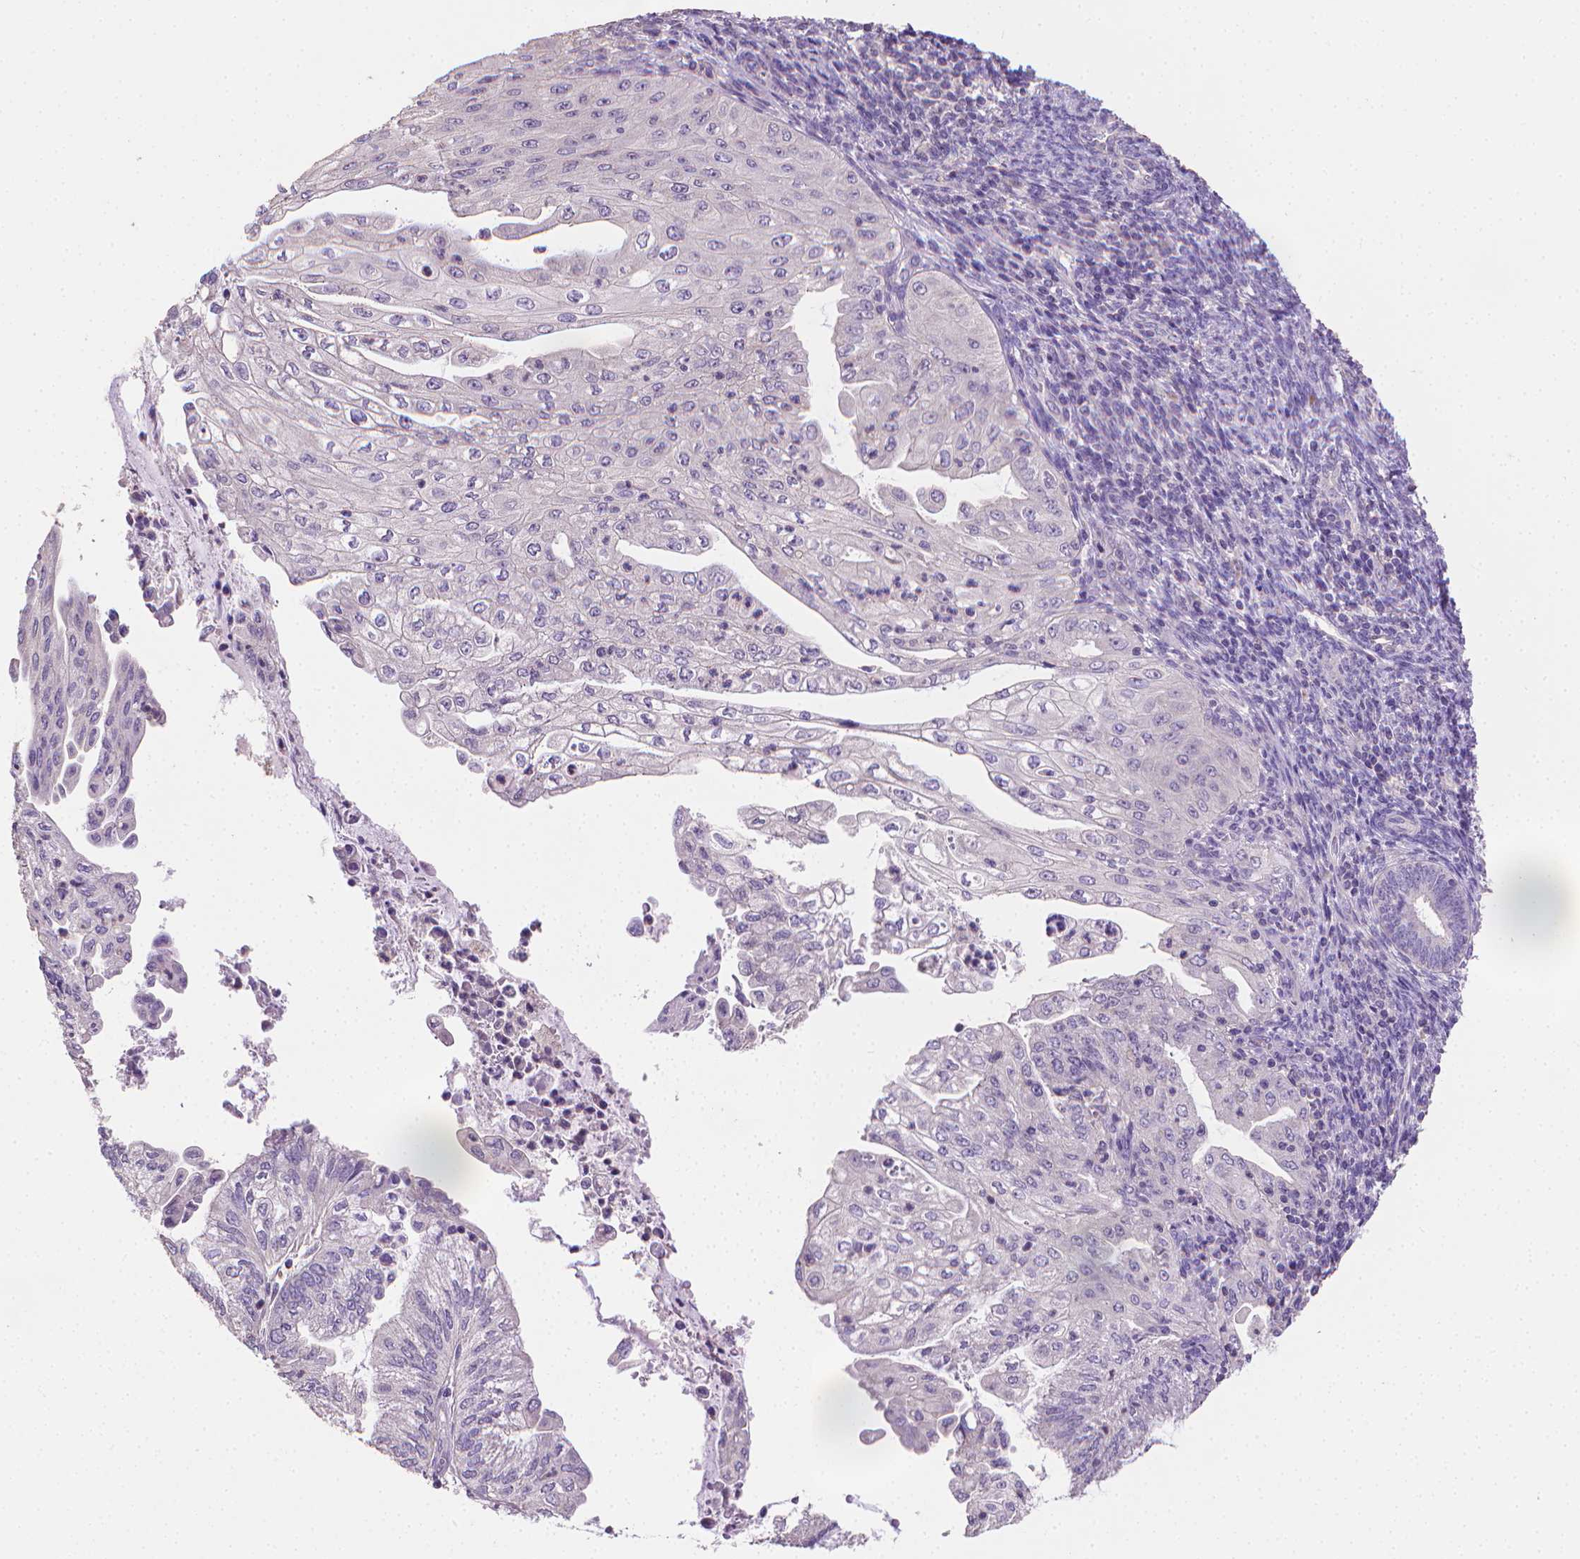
{"staining": {"intensity": "negative", "quantity": "none", "location": "none"}, "tissue": "endometrial cancer", "cell_type": "Tumor cells", "image_type": "cancer", "snomed": [{"axis": "morphology", "description": "Adenocarcinoma, NOS"}, {"axis": "topography", "description": "Endometrium"}], "caption": "Immunohistochemical staining of human endometrial adenocarcinoma exhibits no significant staining in tumor cells.", "gene": "CATIP", "patient": {"sex": "female", "age": 55}}